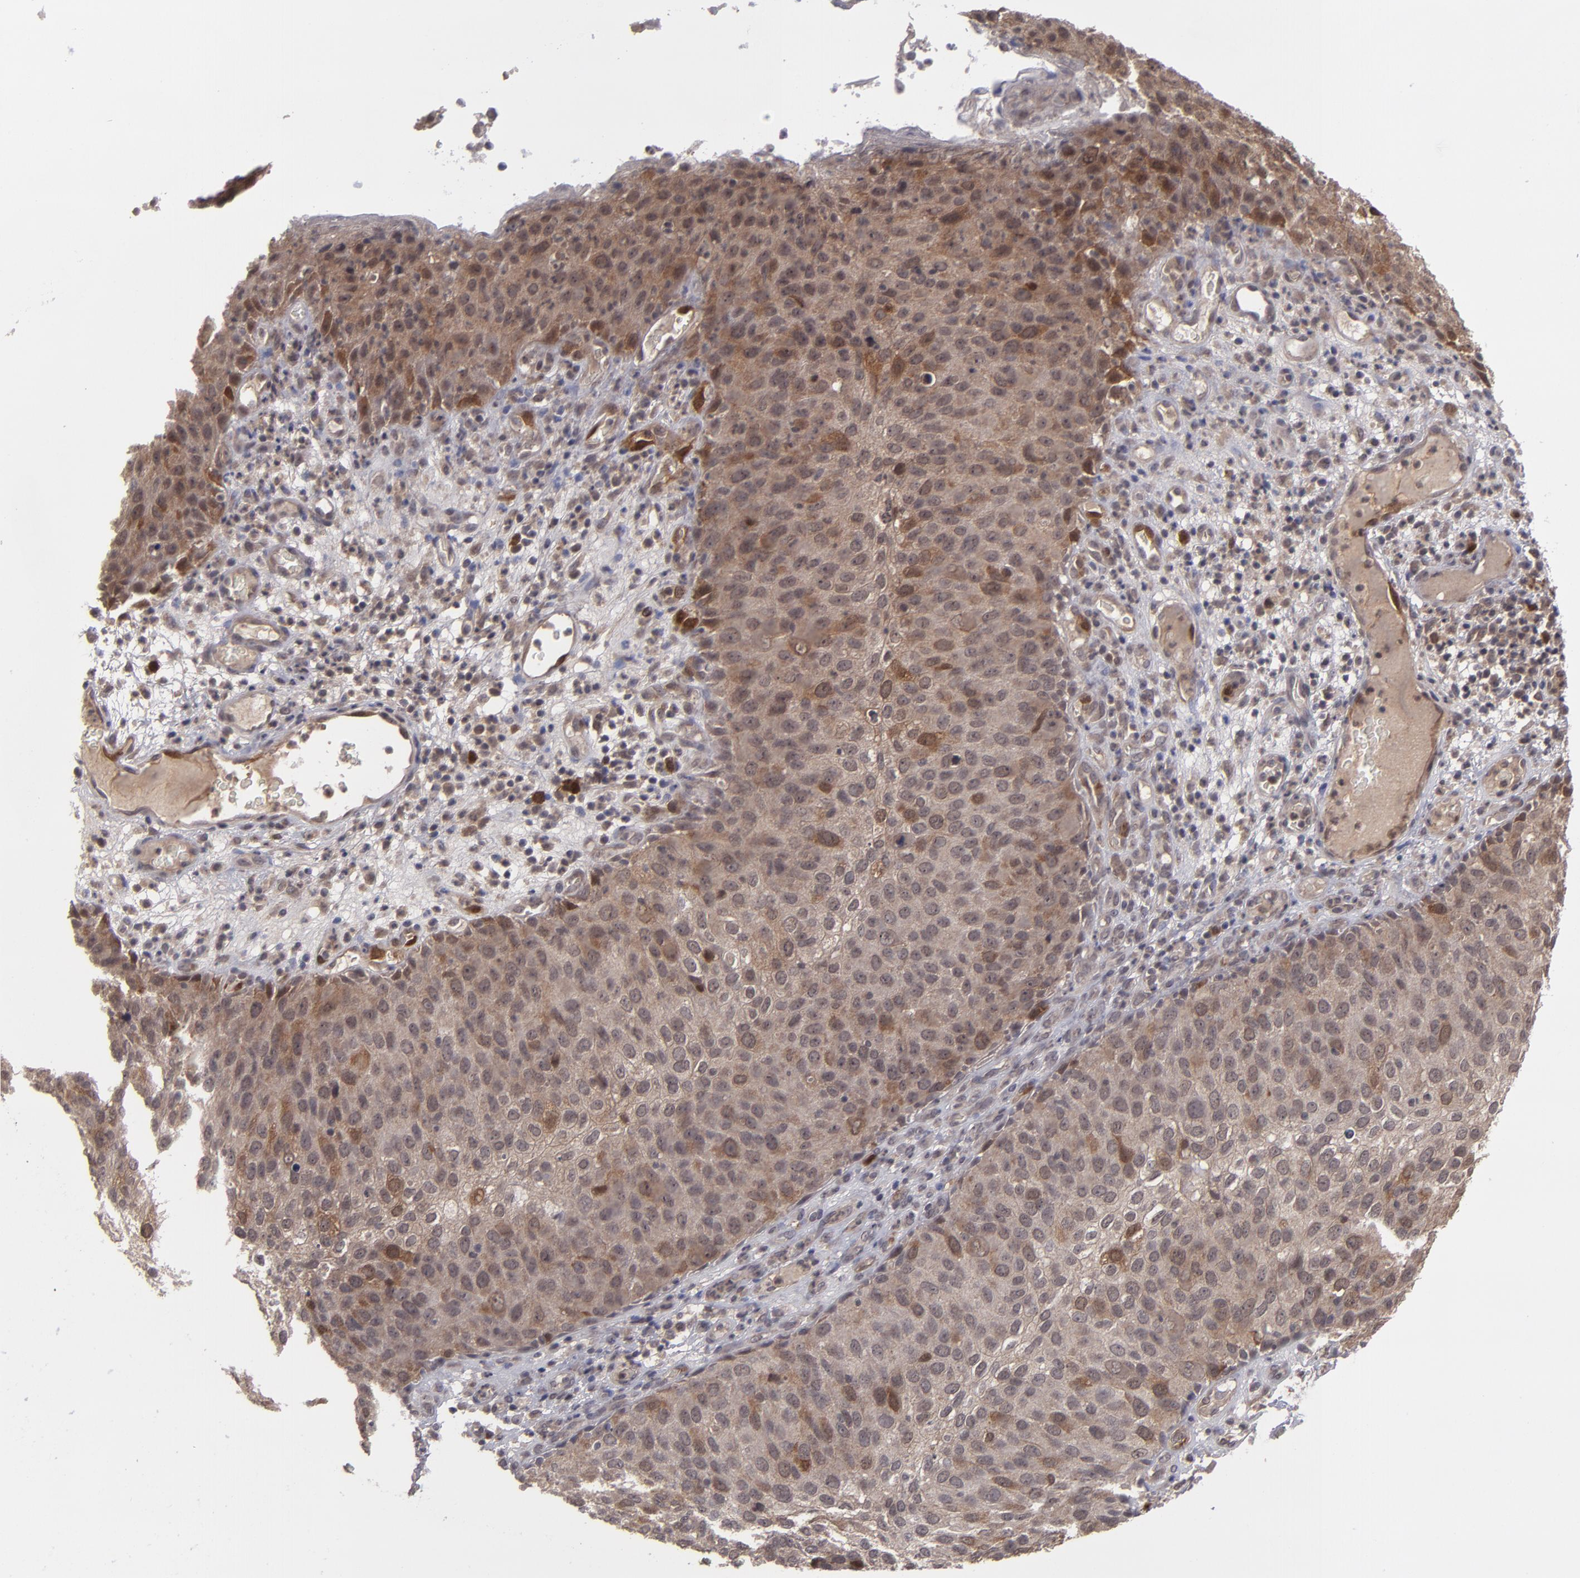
{"staining": {"intensity": "moderate", "quantity": ">75%", "location": "cytoplasmic/membranous"}, "tissue": "skin cancer", "cell_type": "Tumor cells", "image_type": "cancer", "snomed": [{"axis": "morphology", "description": "Squamous cell carcinoma, NOS"}, {"axis": "topography", "description": "Skin"}], "caption": "Skin cancer (squamous cell carcinoma) stained with a brown dye exhibits moderate cytoplasmic/membranous positive positivity in approximately >75% of tumor cells.", "gene": "TYMS", "patient": {"sex": "male", "age": 87}}